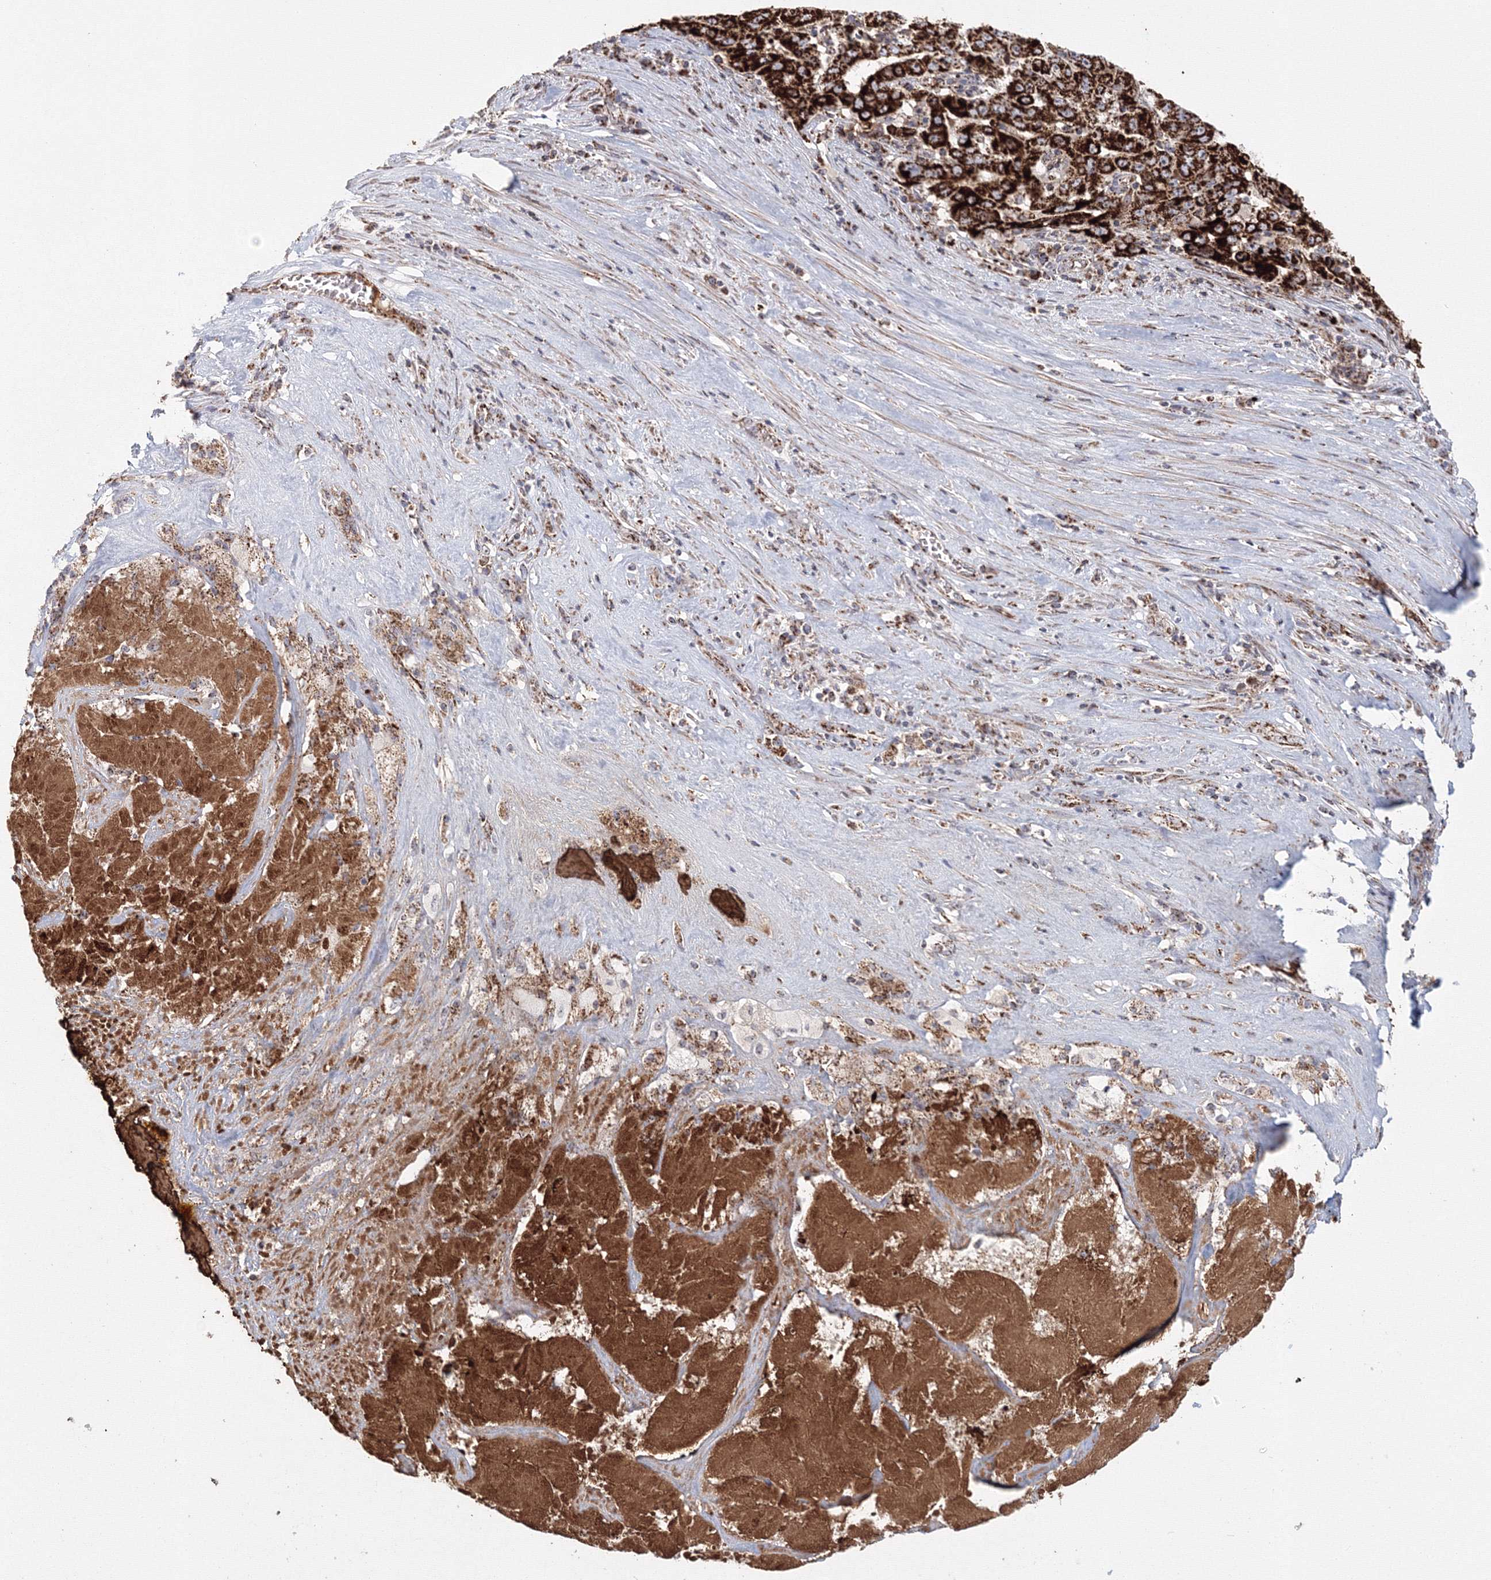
{"staining": {"intensity": "strong", "quantity": ">75%", "location": "cytoplasmic/membranous"}, "tissue": "pancreatic cancer", "cell_type": "Tumor cells", "image_type": "cancer", "snomed": [{"axis": "morphology", "description": "Adenocarcinoma, NOS"}, {"axis": "topography", "description": "Pancreas"}], "caption": "About >75% of tumor cells in adenocarcinoma (pancreatic) exhibit strong cytoplasmic/membranous protein positivity as visualized by brown immunohistochemical staining.", "gene": "GRPEL1", "patient": {"sex": "male", "age": 63}}